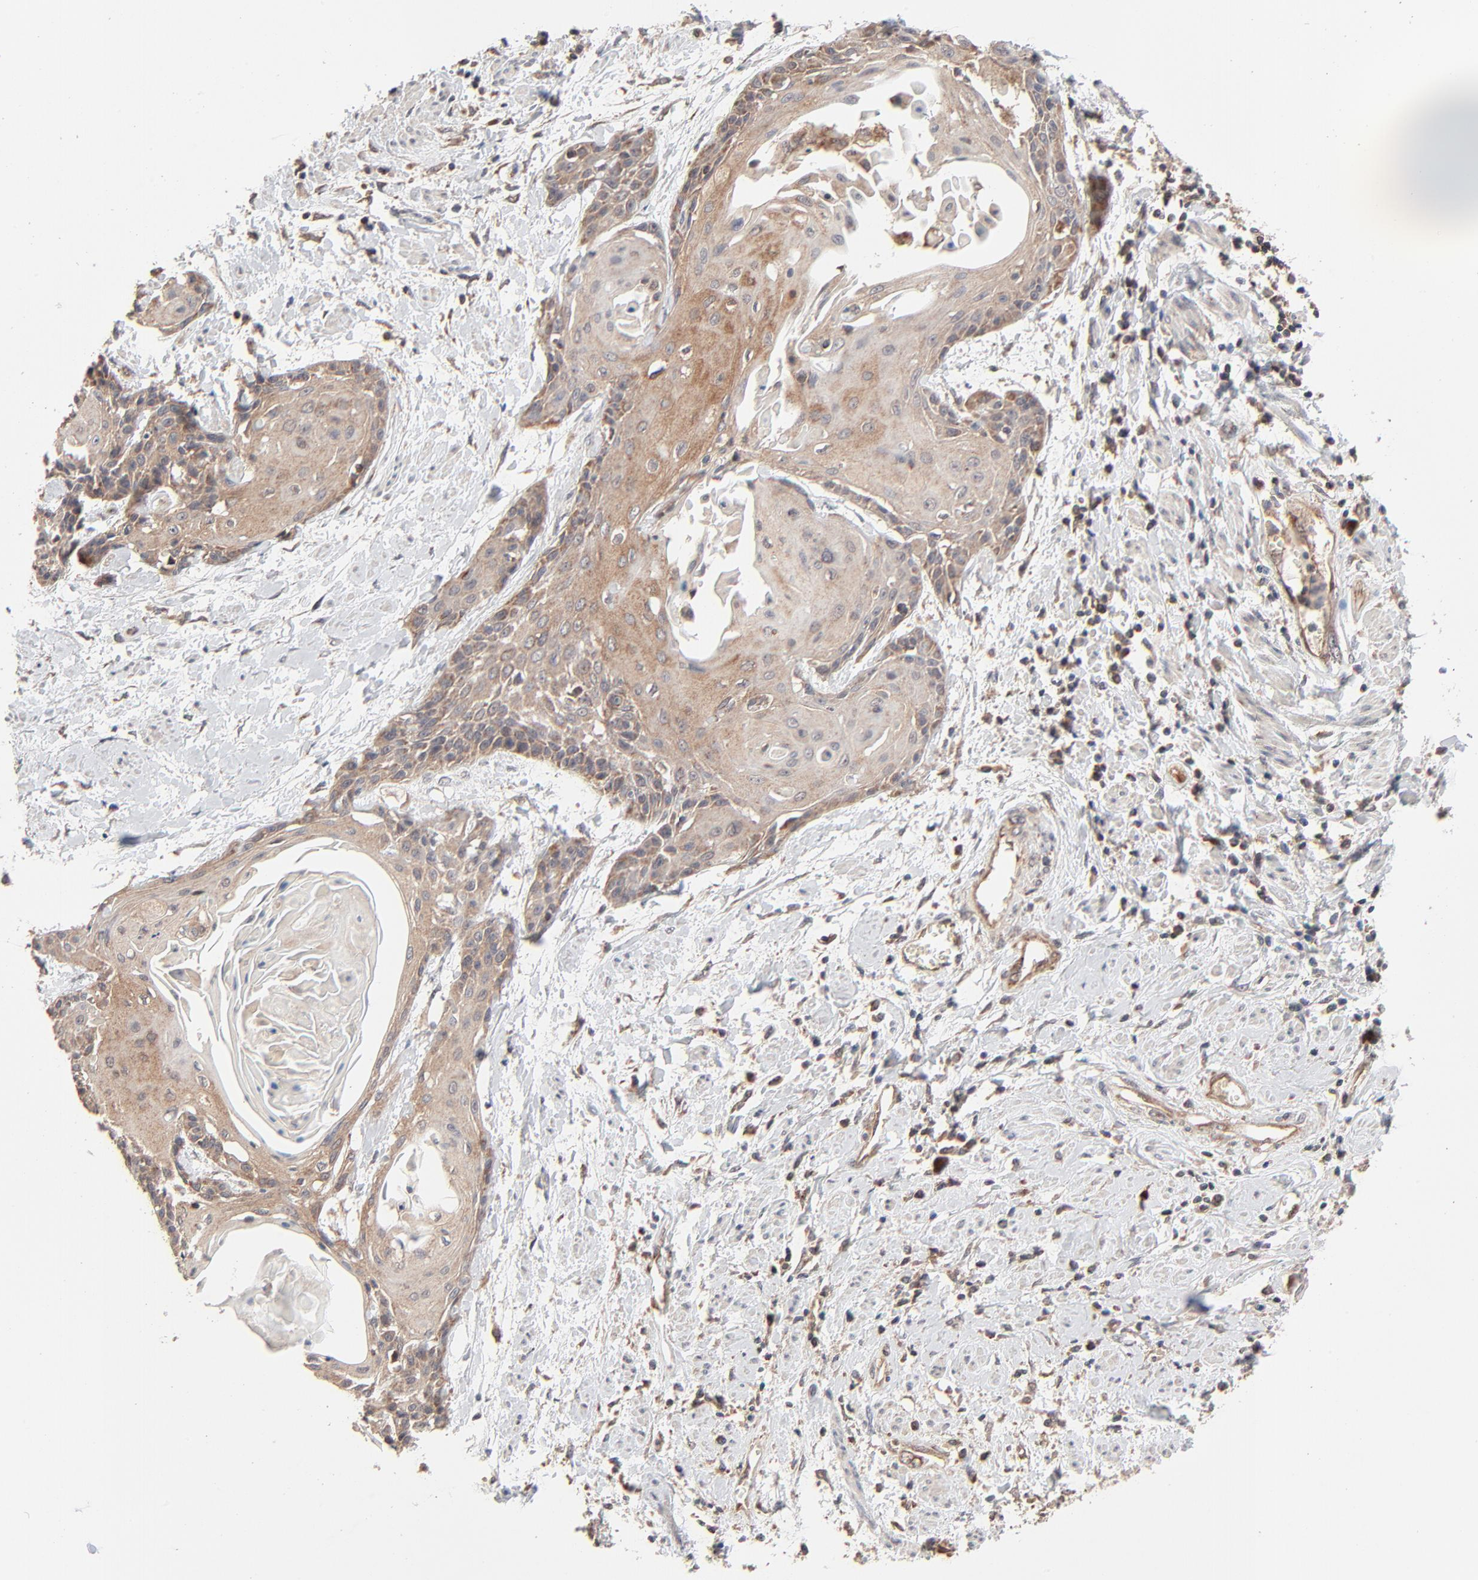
{"staining": {"intensity": "moderate", "quantity": ">75%", "location": "cytoplasmic/membranous"}, "tissue": "cervical cancer", "cell_type": "Tumor cells", "image_type": "cancer", "snomed": [{"axis": "morphology", "description": "Squamous cell carcinoma, NOS"}, {"axis": "topography", "description": "Cervix"}], "caption": "Protein expression analysis of human cervical cancer reveals moderate cytoplasmic/membranous expression in about >75% of tumor cells.", "gene": "ABLIM3", "patient": {"sex": "female", "age": 57}}